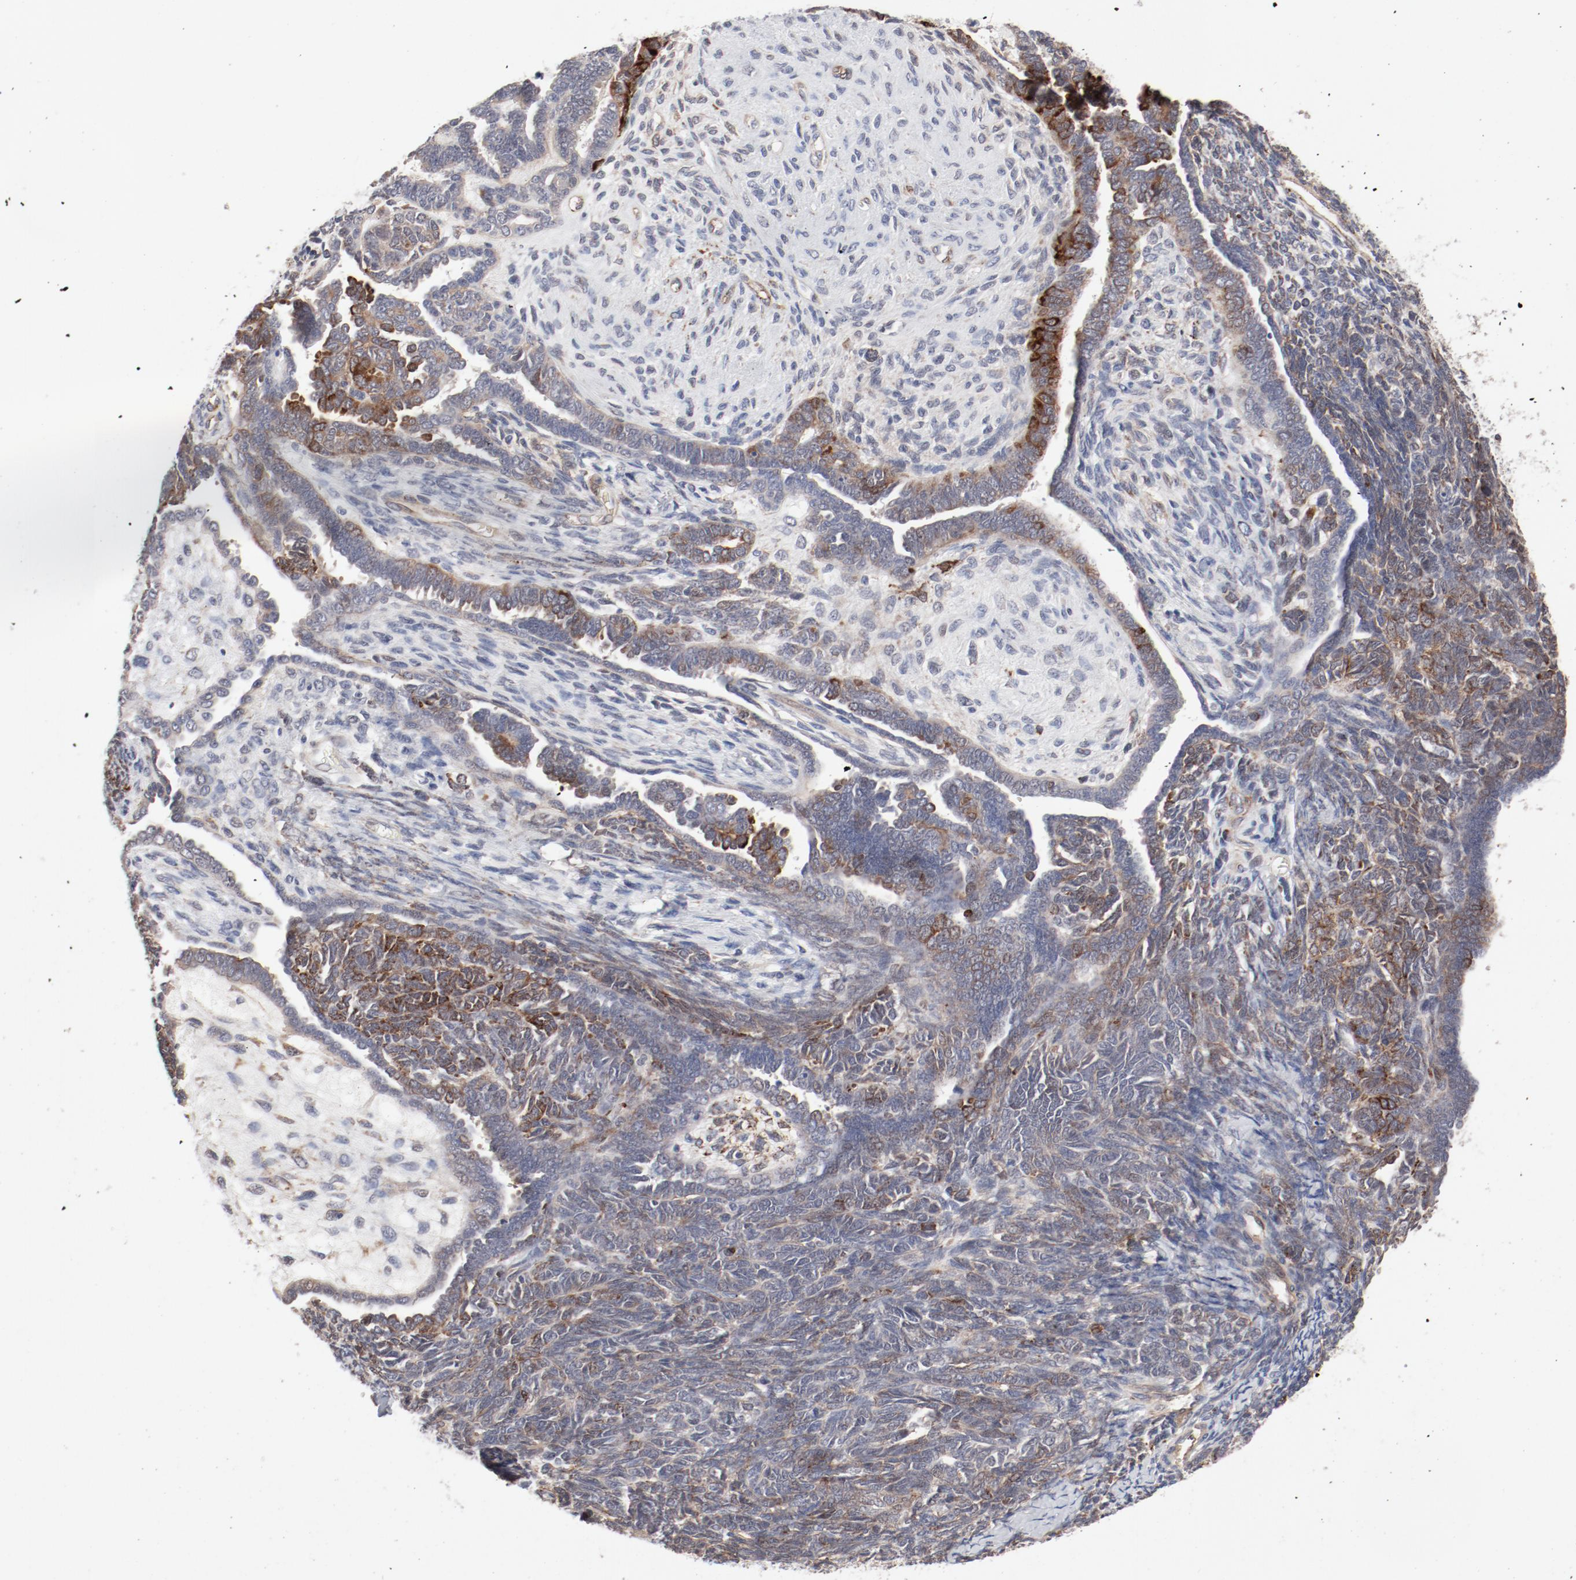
{"staining": {"intensity": "moderate", "quantity": "<25%", "location": "cytoplasmic/membranous"}, "tissue": "endometrial cancer", "cell_type": "Tumor cells", "image_type": "cancer", "snomed": [{"axis": "morphology", "description": "Neoplasm, malignant, NOS"}, {"axis": "topography", "description": "Endometrium"}], "caption": "Endometrial malignant neoplasm stained with a brown dye exhibits moderate cytoplasmic/membranous positive positivity in approximately <25% of tumor cells.", "gene": "MAGED4", "patient": {"sex": "female", "age": 74}}